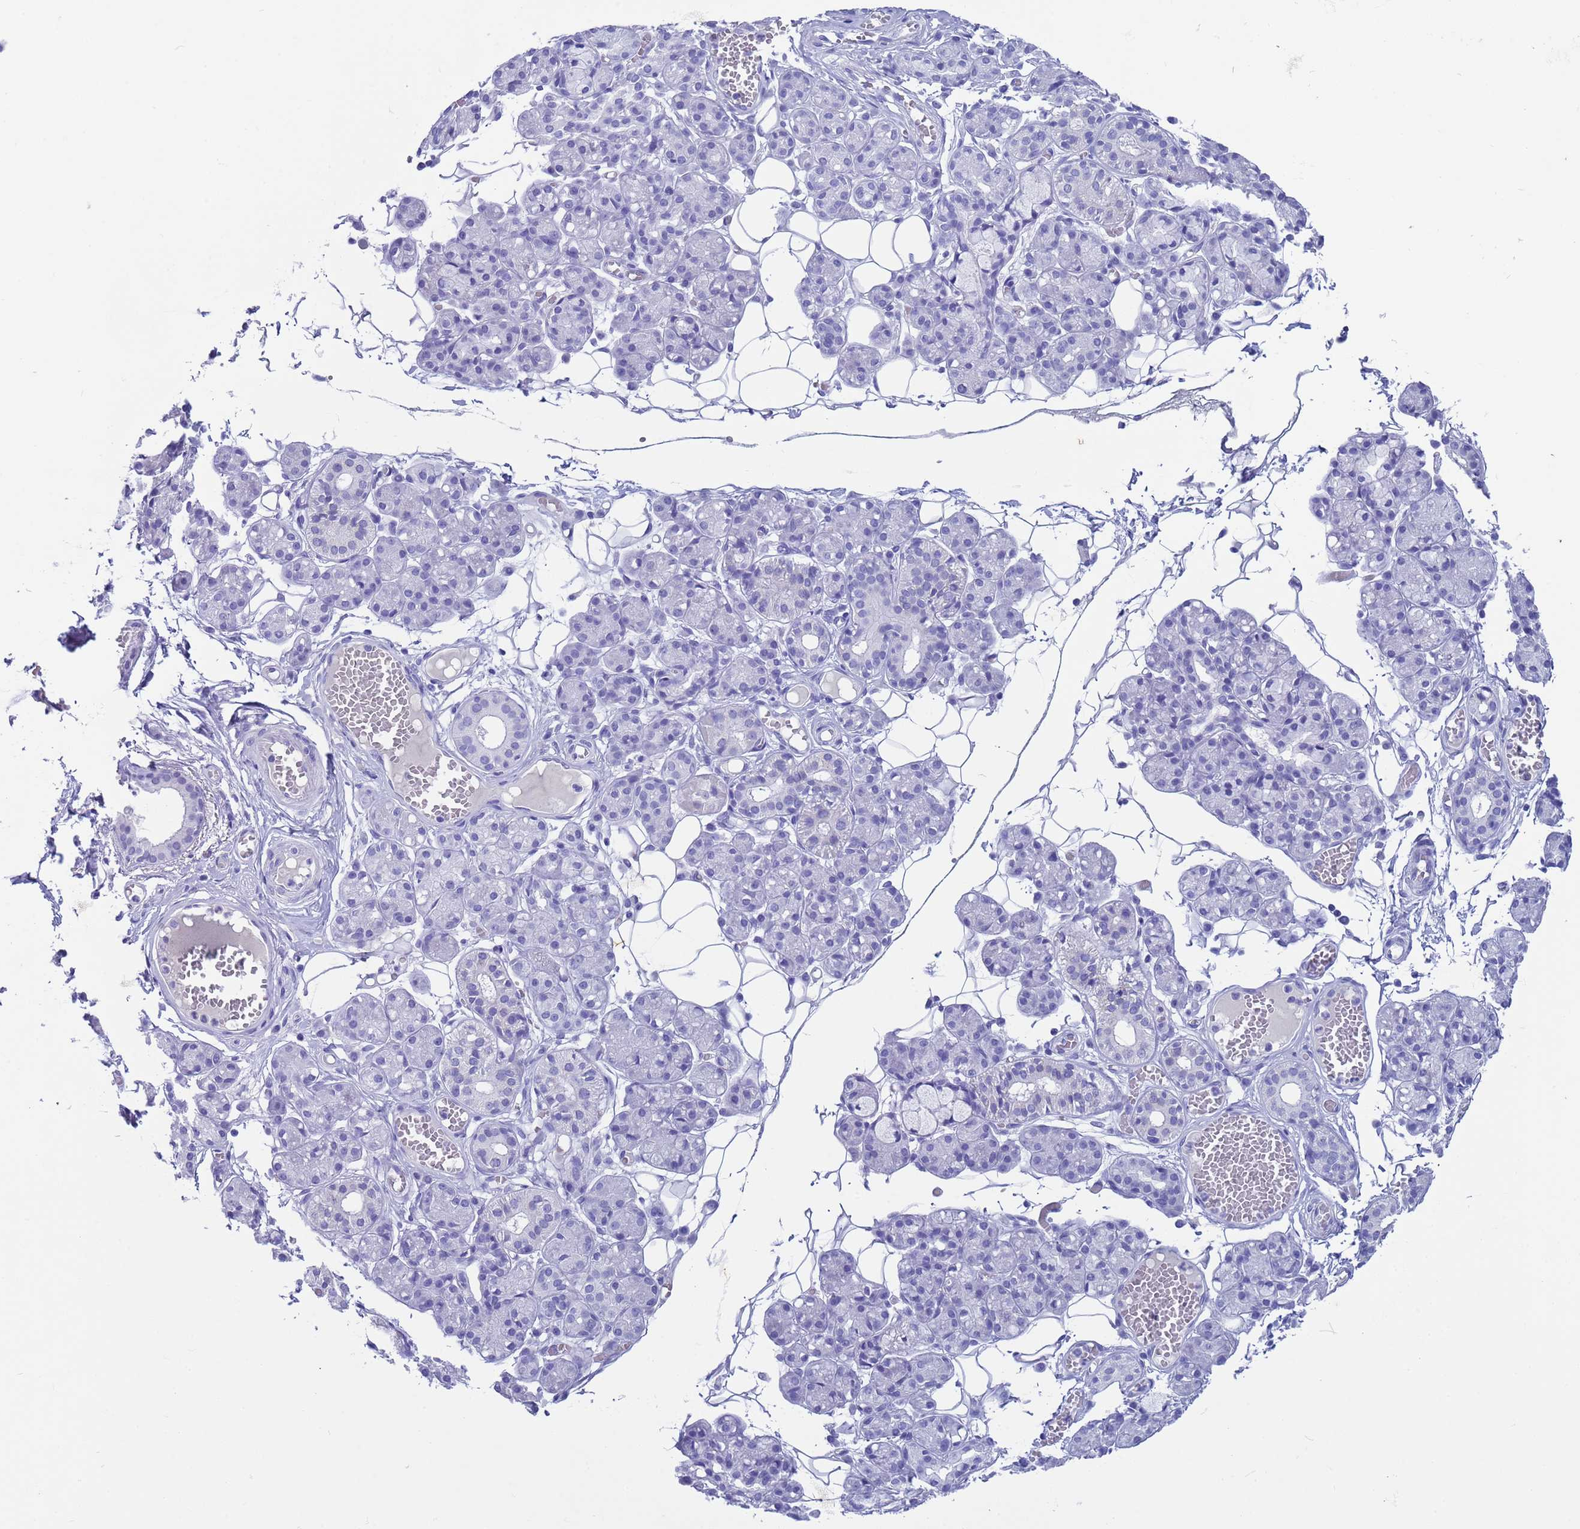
{"staining": {"intensity": "negative", "quantity": "none", "location": "none"}, "tissue": "salivary gland", "cell_type": "Glandular cells", "image_type": "normal", "snomed": [{"axis": "morphology", "description": "Normal tissue, NOS"}, {"axis": "topography", "description": "Salivary gland"}], "caption": "Human salivary gland stained for a protein using immunohistochemistry (IHC) demonstrates no positivity in glandular cells.", "gene": "CKM", "patient": {"sex": "male", "age": 63}}